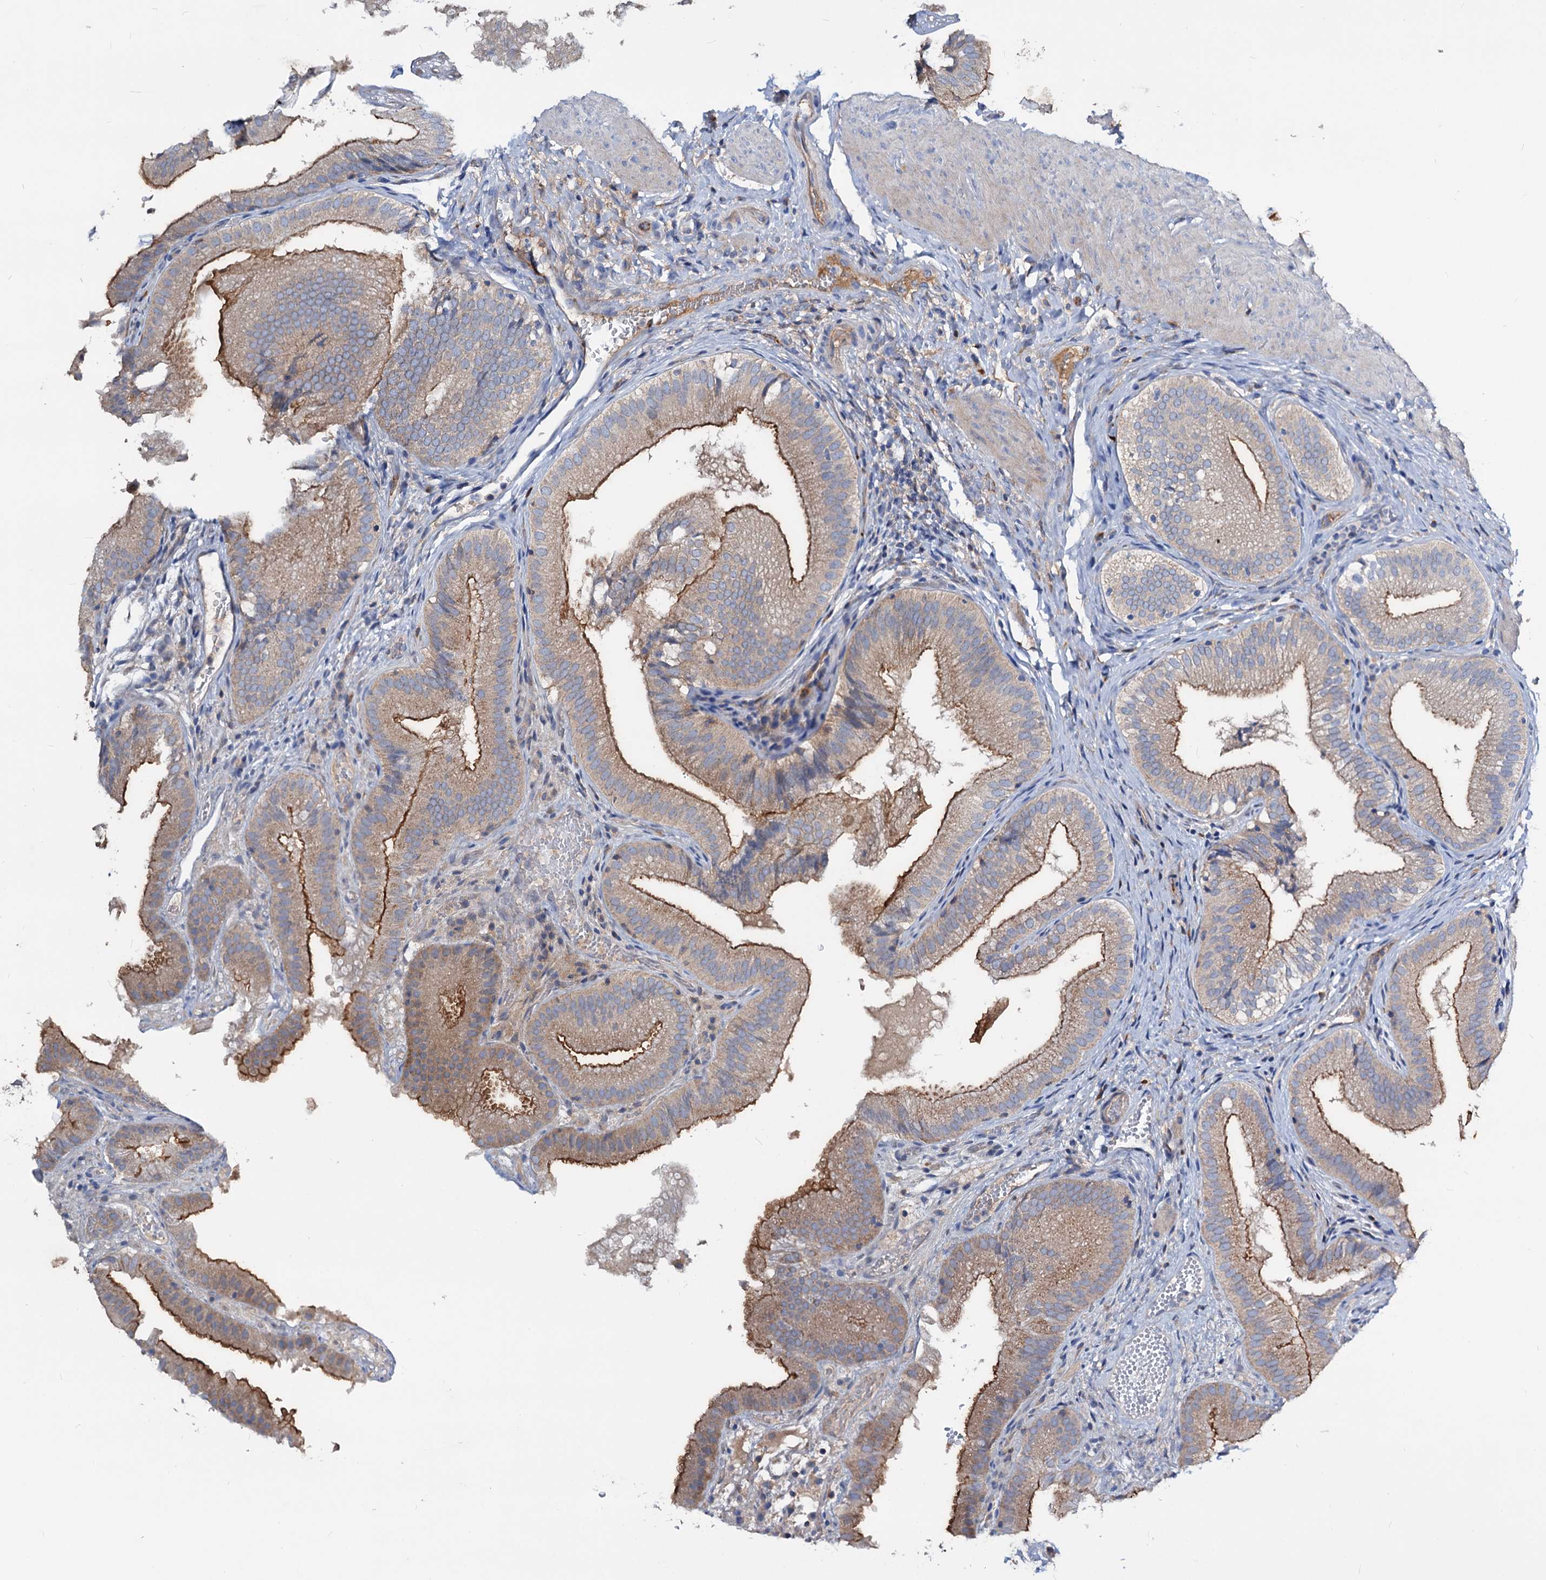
{"staining": {"intensity": "moderate", "quantity": ">75%", "location": "cytoplasmic/membranous"}, "tissue": "gallbladder", "cell_type": "Glandular cells", "image_type": "normal", "snomed": [{"axis": "morphology", "description": "Normal tissue, NOS"}, {"axis": "topography", "description": "Gallbladder"}], "caption": "Protein staining of unremarkable gallbladder reveals moderate cytoplasmic/membranous staining in about >75% of glandular cells.", "gene": "ACY3", "patient": {"sex": "female", "age": 30}}